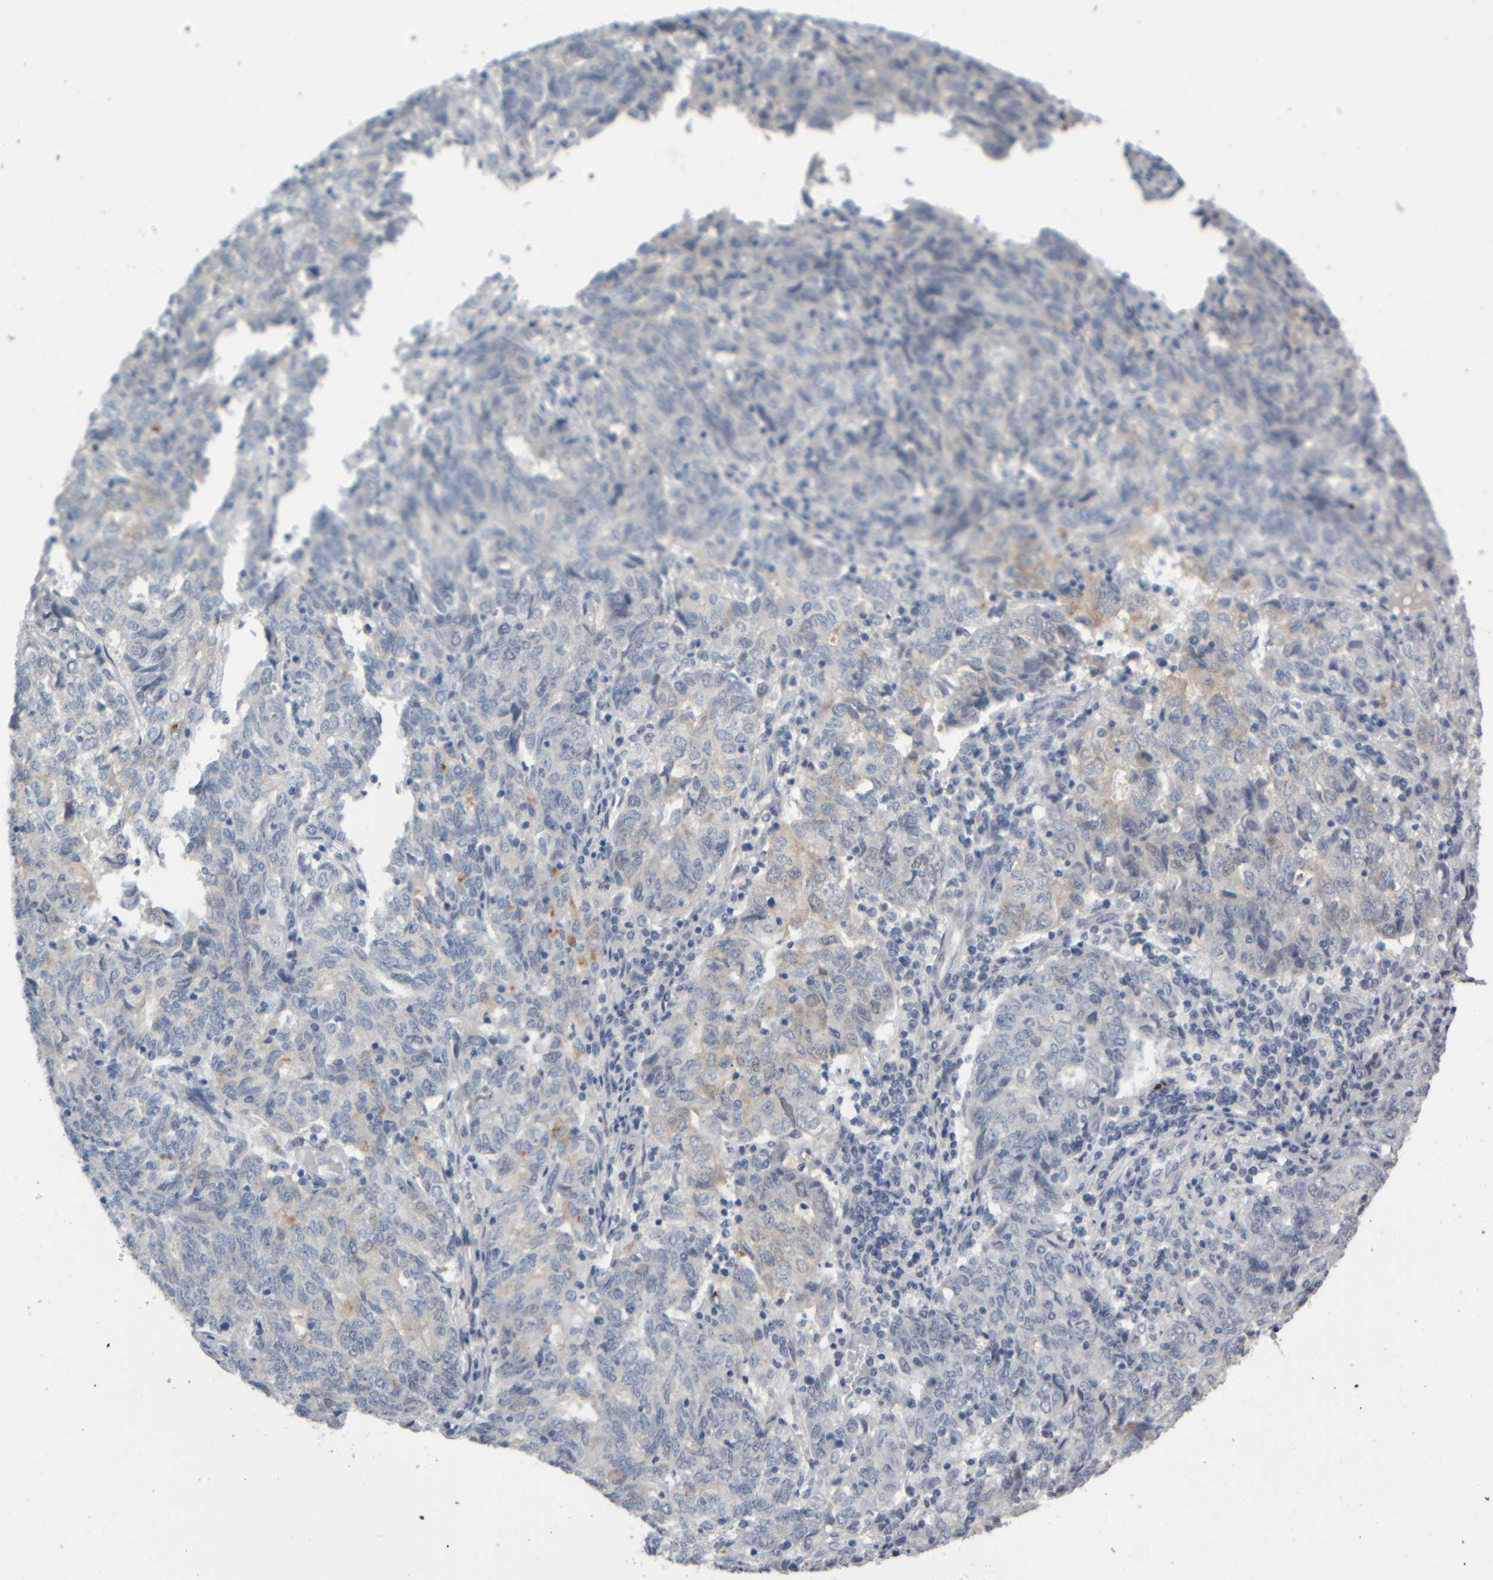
{"staining": {"intensity": "weak", "quantity": "<25%", "location": "cytoplasmic/membranous"}, "tissue": "endometrial cancer", "cell_type": "Tumor cells", "image_type": "cancer", "snomed": [{"axis": "morphology", "description": "Adenocarcinoma, NOS"}, {"axis": "topography", "description": "Endometrium"}], "caption": "Immunohistochemical staining of adenocarcinoma (endometrial) displays no significant staining in tumor cells.", "gene": "COL14A1", "patient": {"sex": "female", "age": 80}}